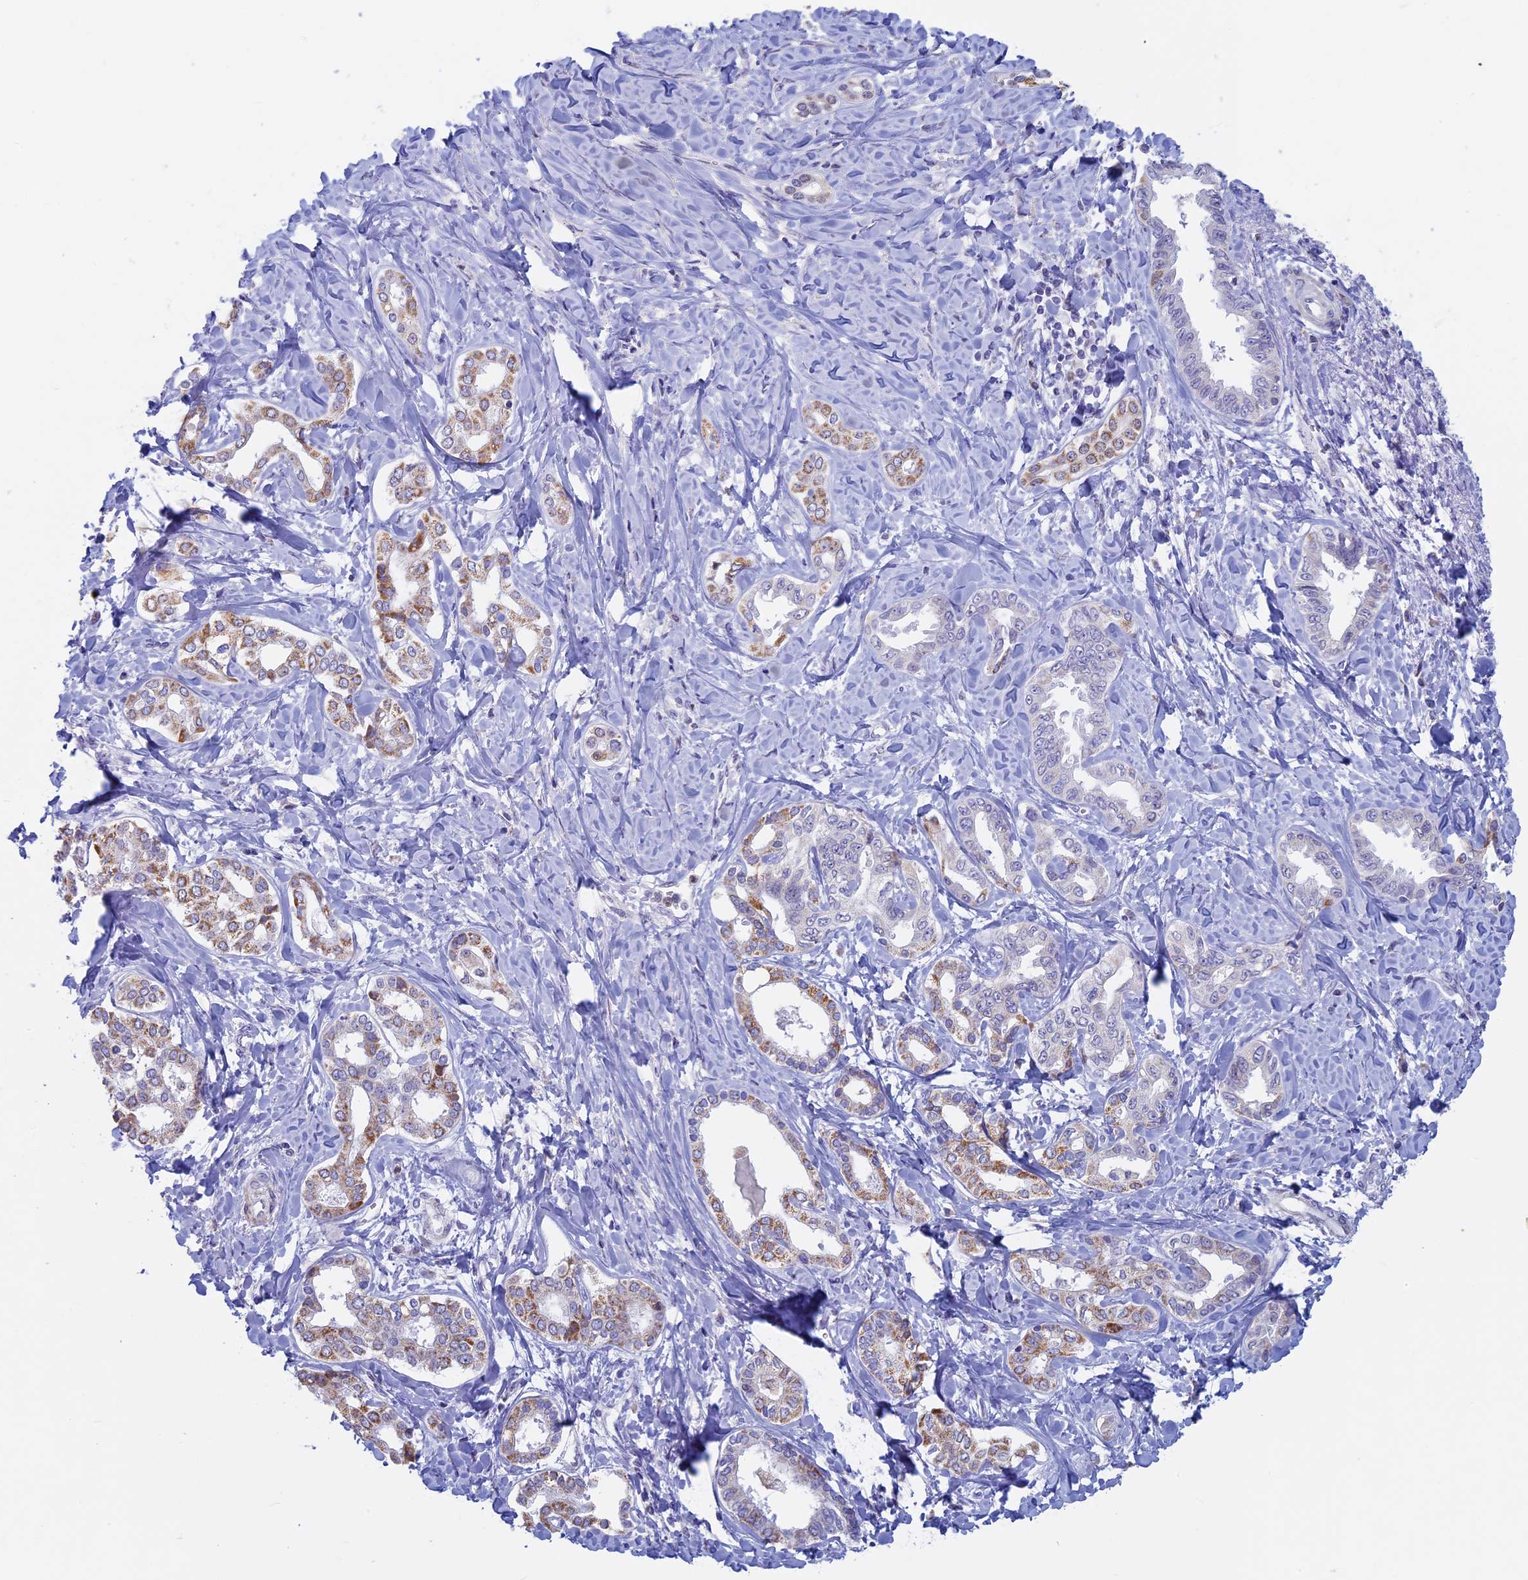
{"staining": {"intensity": "moderate", "quantity": "25%-75%", "location": "cytoplasmic/membranous"}, "tissue": "liver cancer", "cell_type": "Tumor cells", "image_type": "cancer", "snomed": [{"axis": "morphology", "description": "Cholangiocarcinoma"}, {"axis": "topography", "description": "Liver"}], "caption": "Protein expression analysis of liver cancer demonstrates moderate cytoplasmic/membranous staining in approximately 25%-75% of tumor cells.", "gene": "ACSS1", "patient": {"sex": "female", "age": 77}}